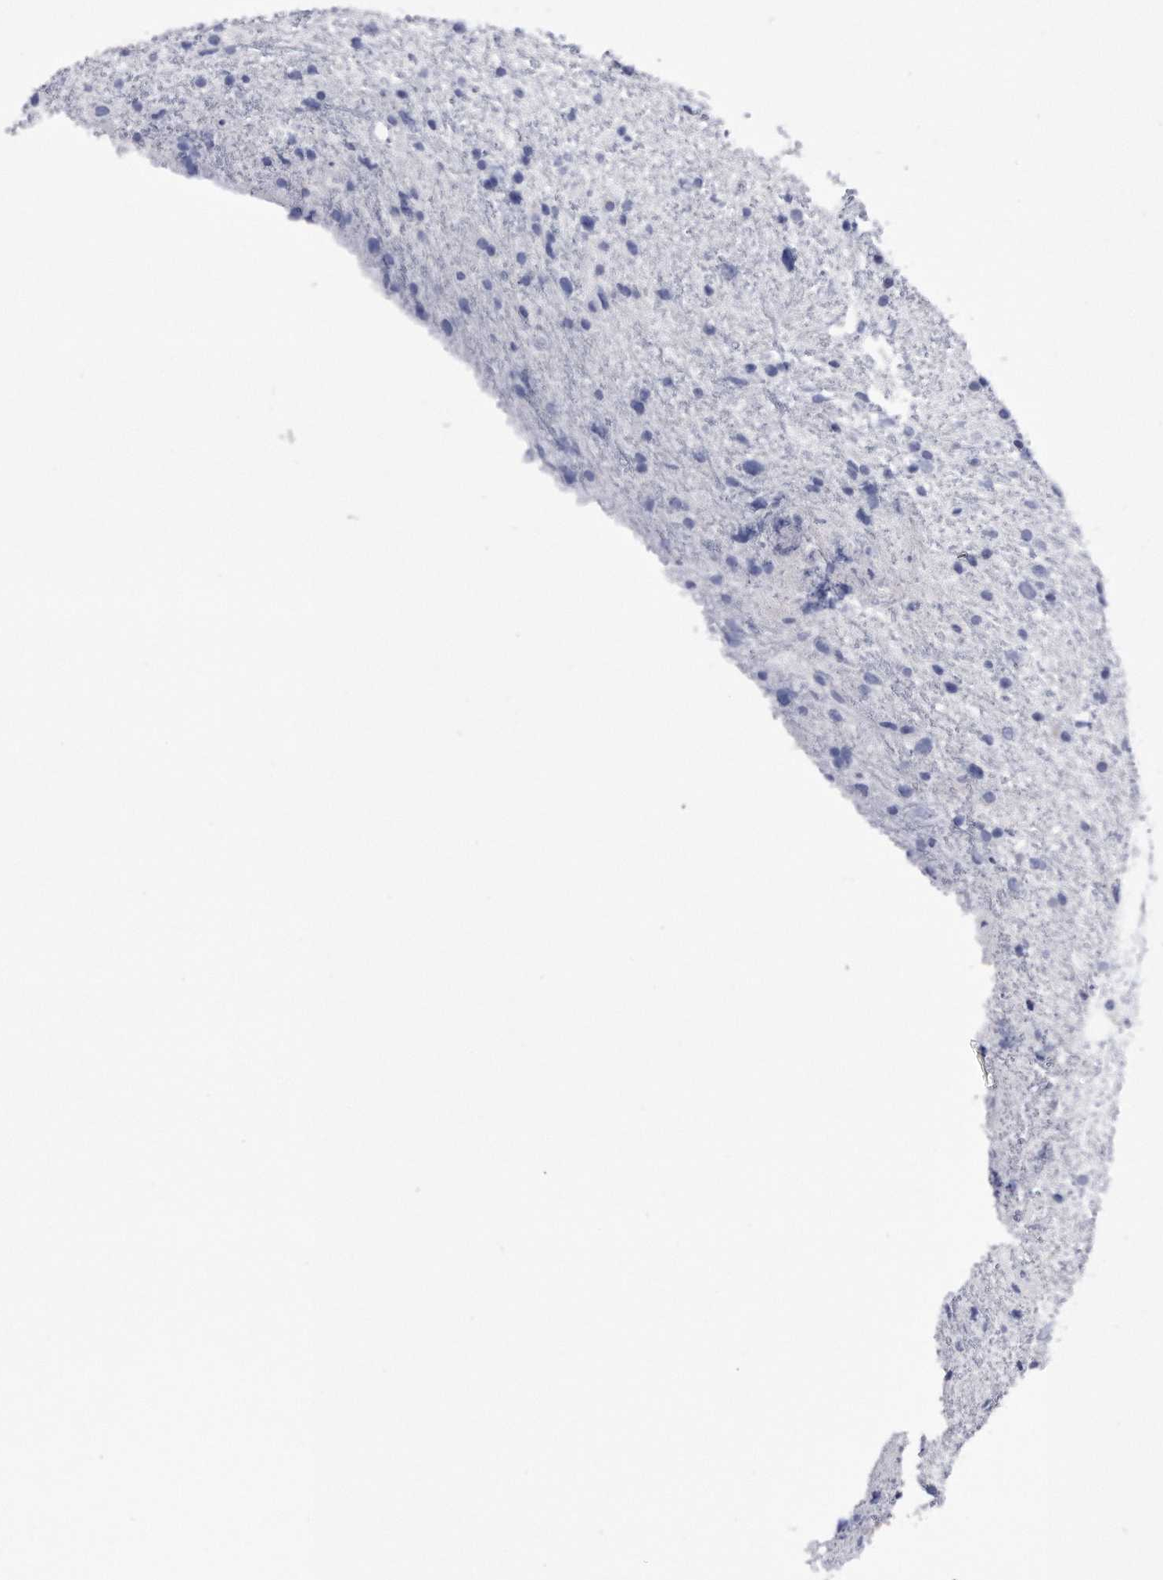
{"staining": {"intensity": "negative", "quantity": "none", "location": "none"}, "tissue": "glioma", "cell_type": "Tumor cells", "image_type": "cancer", "snomed": [{"axis": "morphology", "description": "Glioma, malignant, Low grade"}, {"axis": "topography", "description": "Cerebral cortex"}], "caption": "Tumor cells are negative for brown protein staining in malignant glioma (low-grade).", "gene": "KCTD8", "patient": {"sex": "female", "age": 39}}